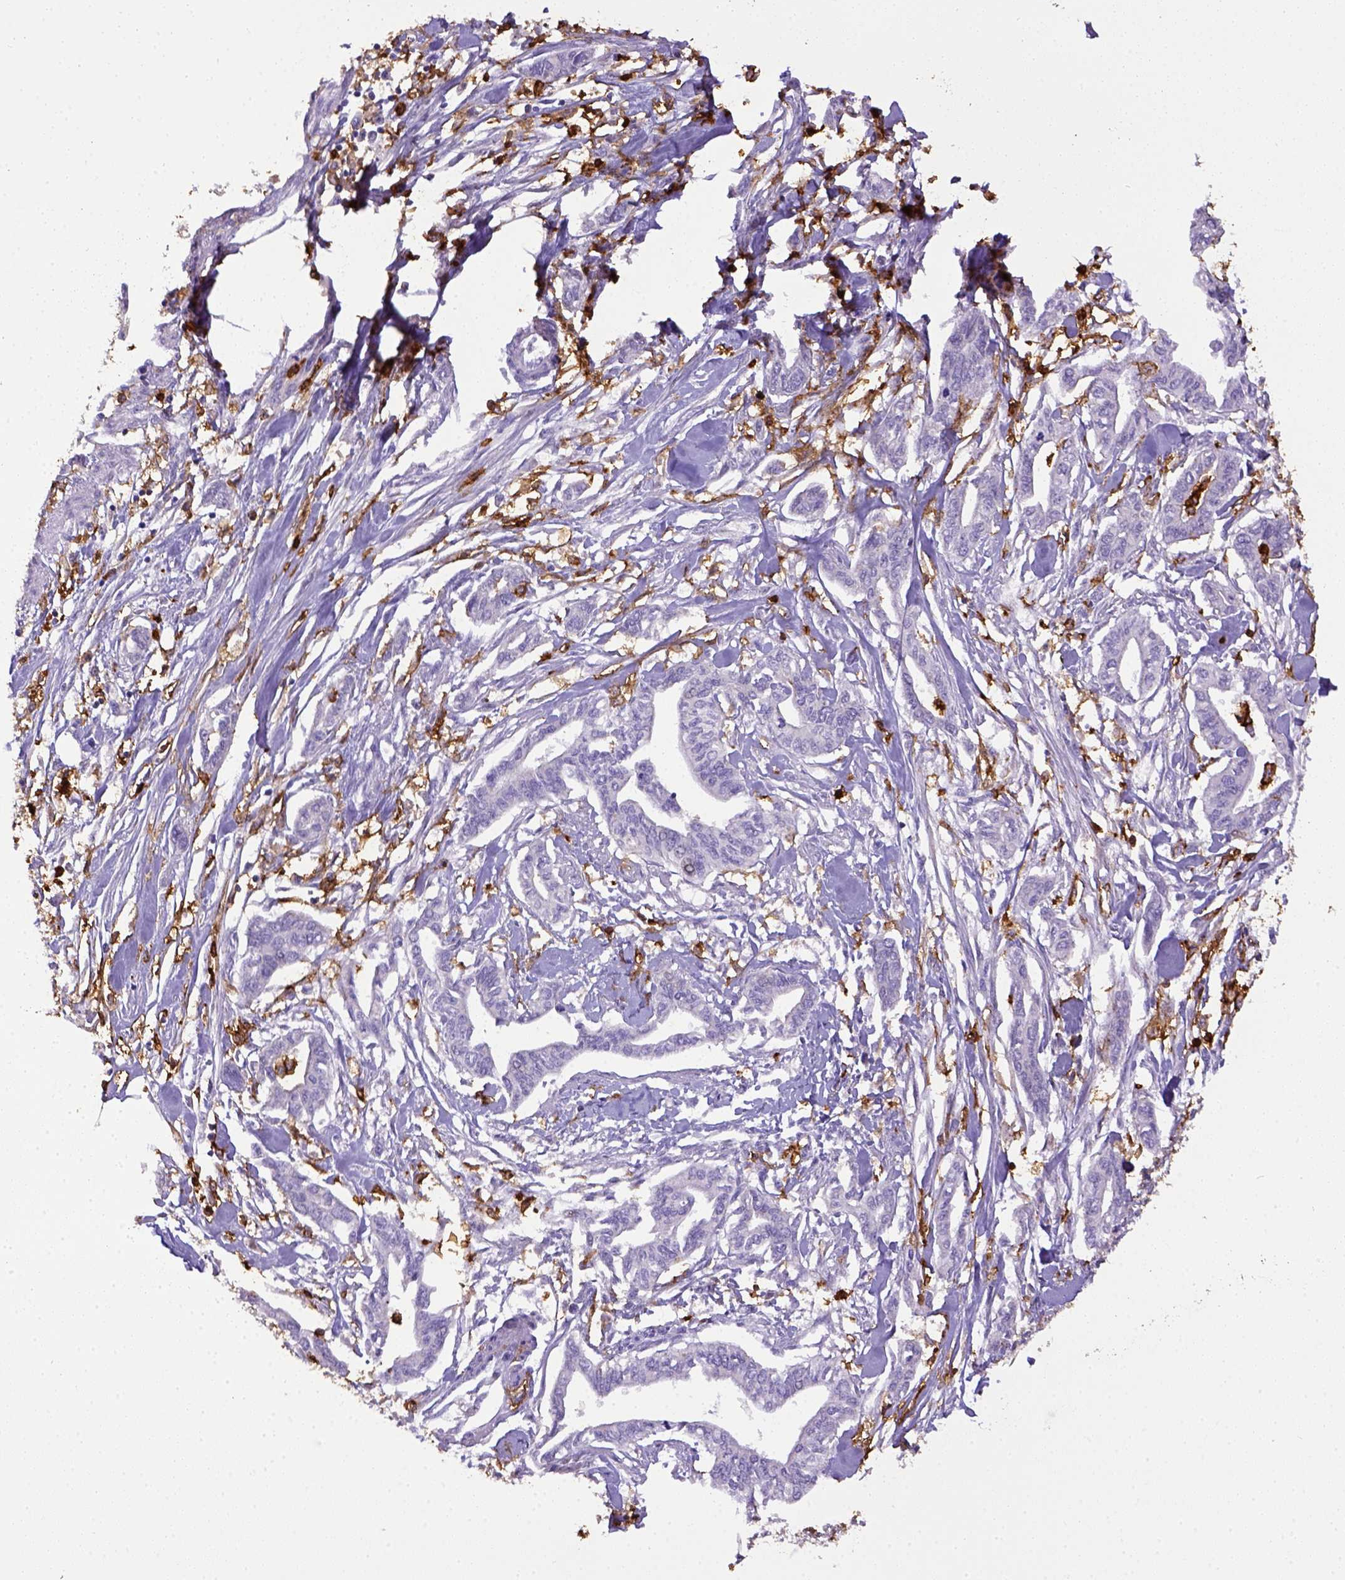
{"staining": {"intensity": "negative", "quantity": "none", "location": "none"}, "tissue": "pancreatic cancer", "cell_type": "Tumor cells", "image_type": "cancer", "snomed": [{"axis": "morphology", "description": "Adenocarcinoma, NOS"}, {"axis": "topography", "description": "Pancreas"}], "caption": "DAB (3,3'-diaminobenzidine) immunohistochemical staining of human pancreatic adenocarcinoma exhibits no significant staining in tumor cells.", "gene": "ITGAM", "patient": {"sex": "male", "age": 60}}